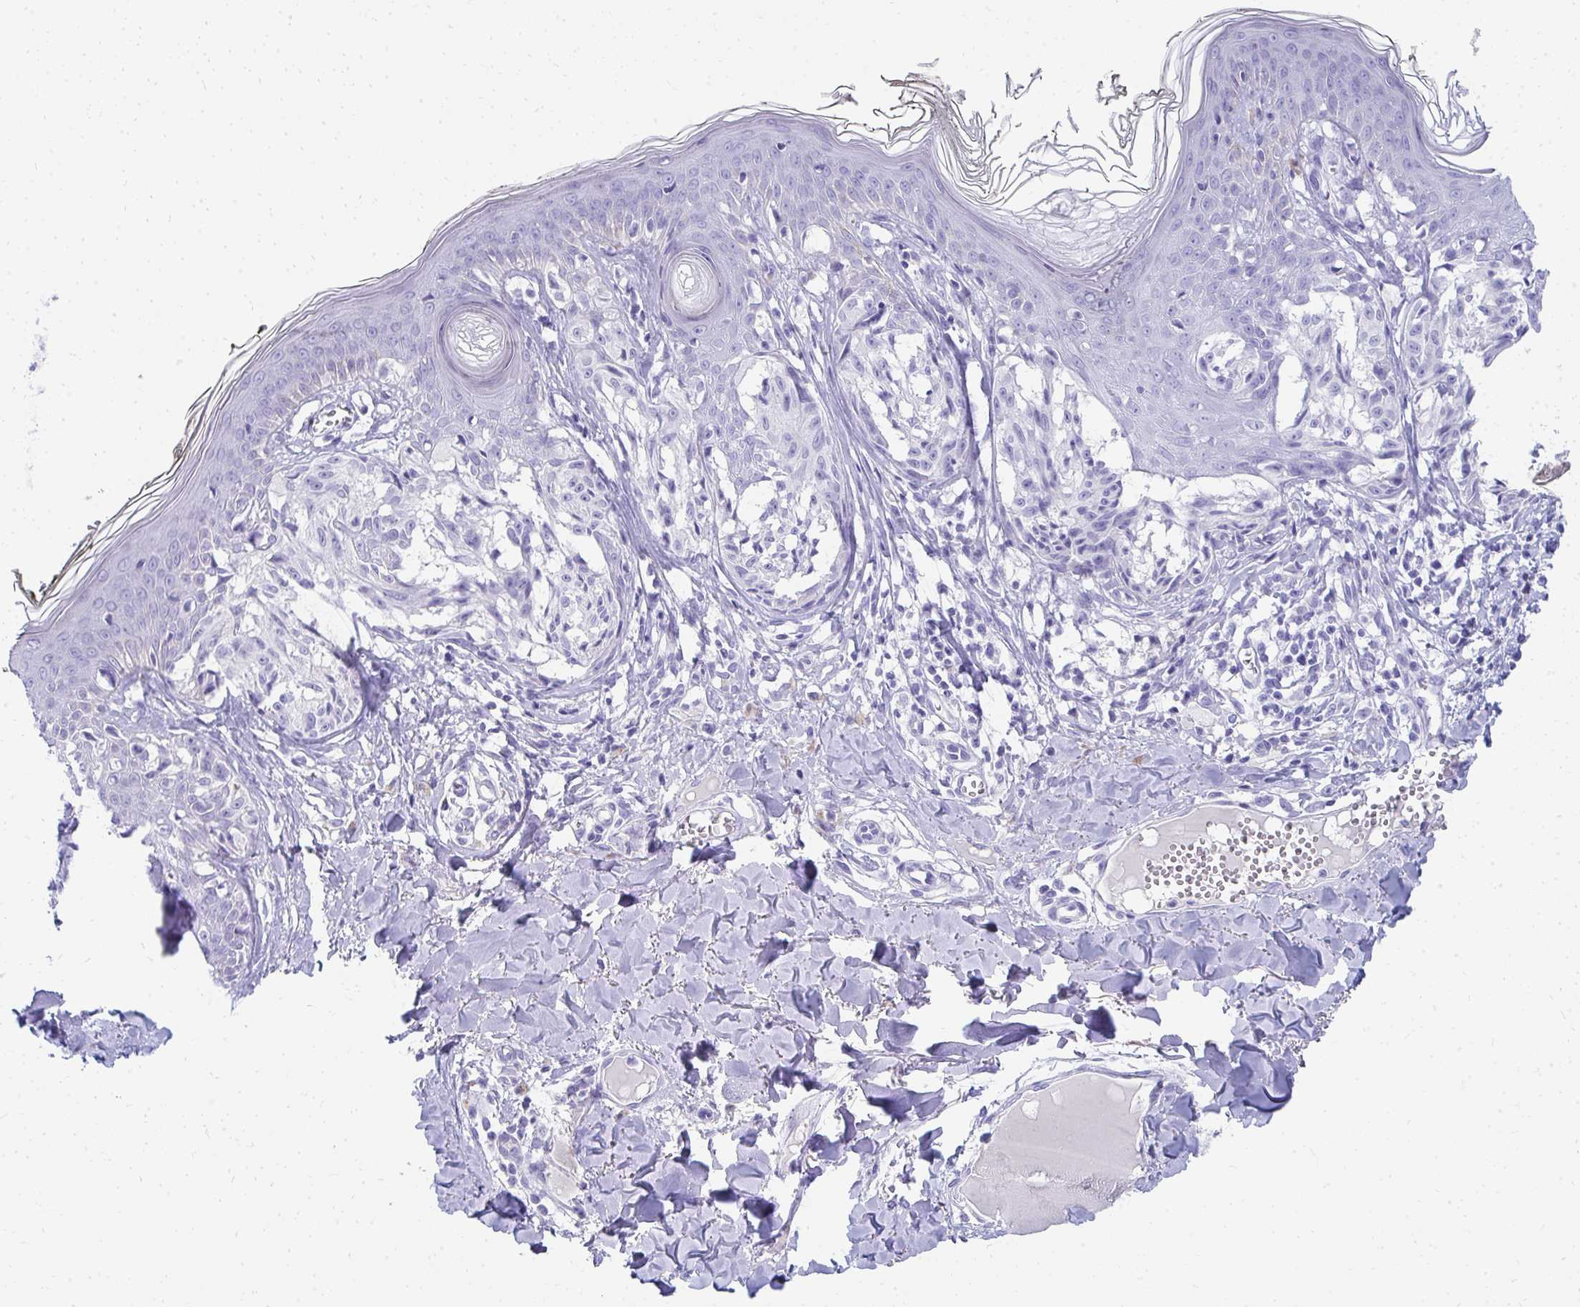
{"staining": {"intensity": "negative", "quantity": "none", "location": "none"}, "tissue": "melanoma", "cell_type": "Tumor cells", "image_type": "cancer", "snomed": [{"axis": "morphology", "description": "Malignant melanoma, NOS"}, {"axis": "topography", "description": "Skin"}], "caption": "A high-resolution micrograph shows IHC staining of melanoma, which demonstrates no significant positivity in tumor cells.", "gene": "SEC14L3", "patient": {"sex": "female", "age": 43}}